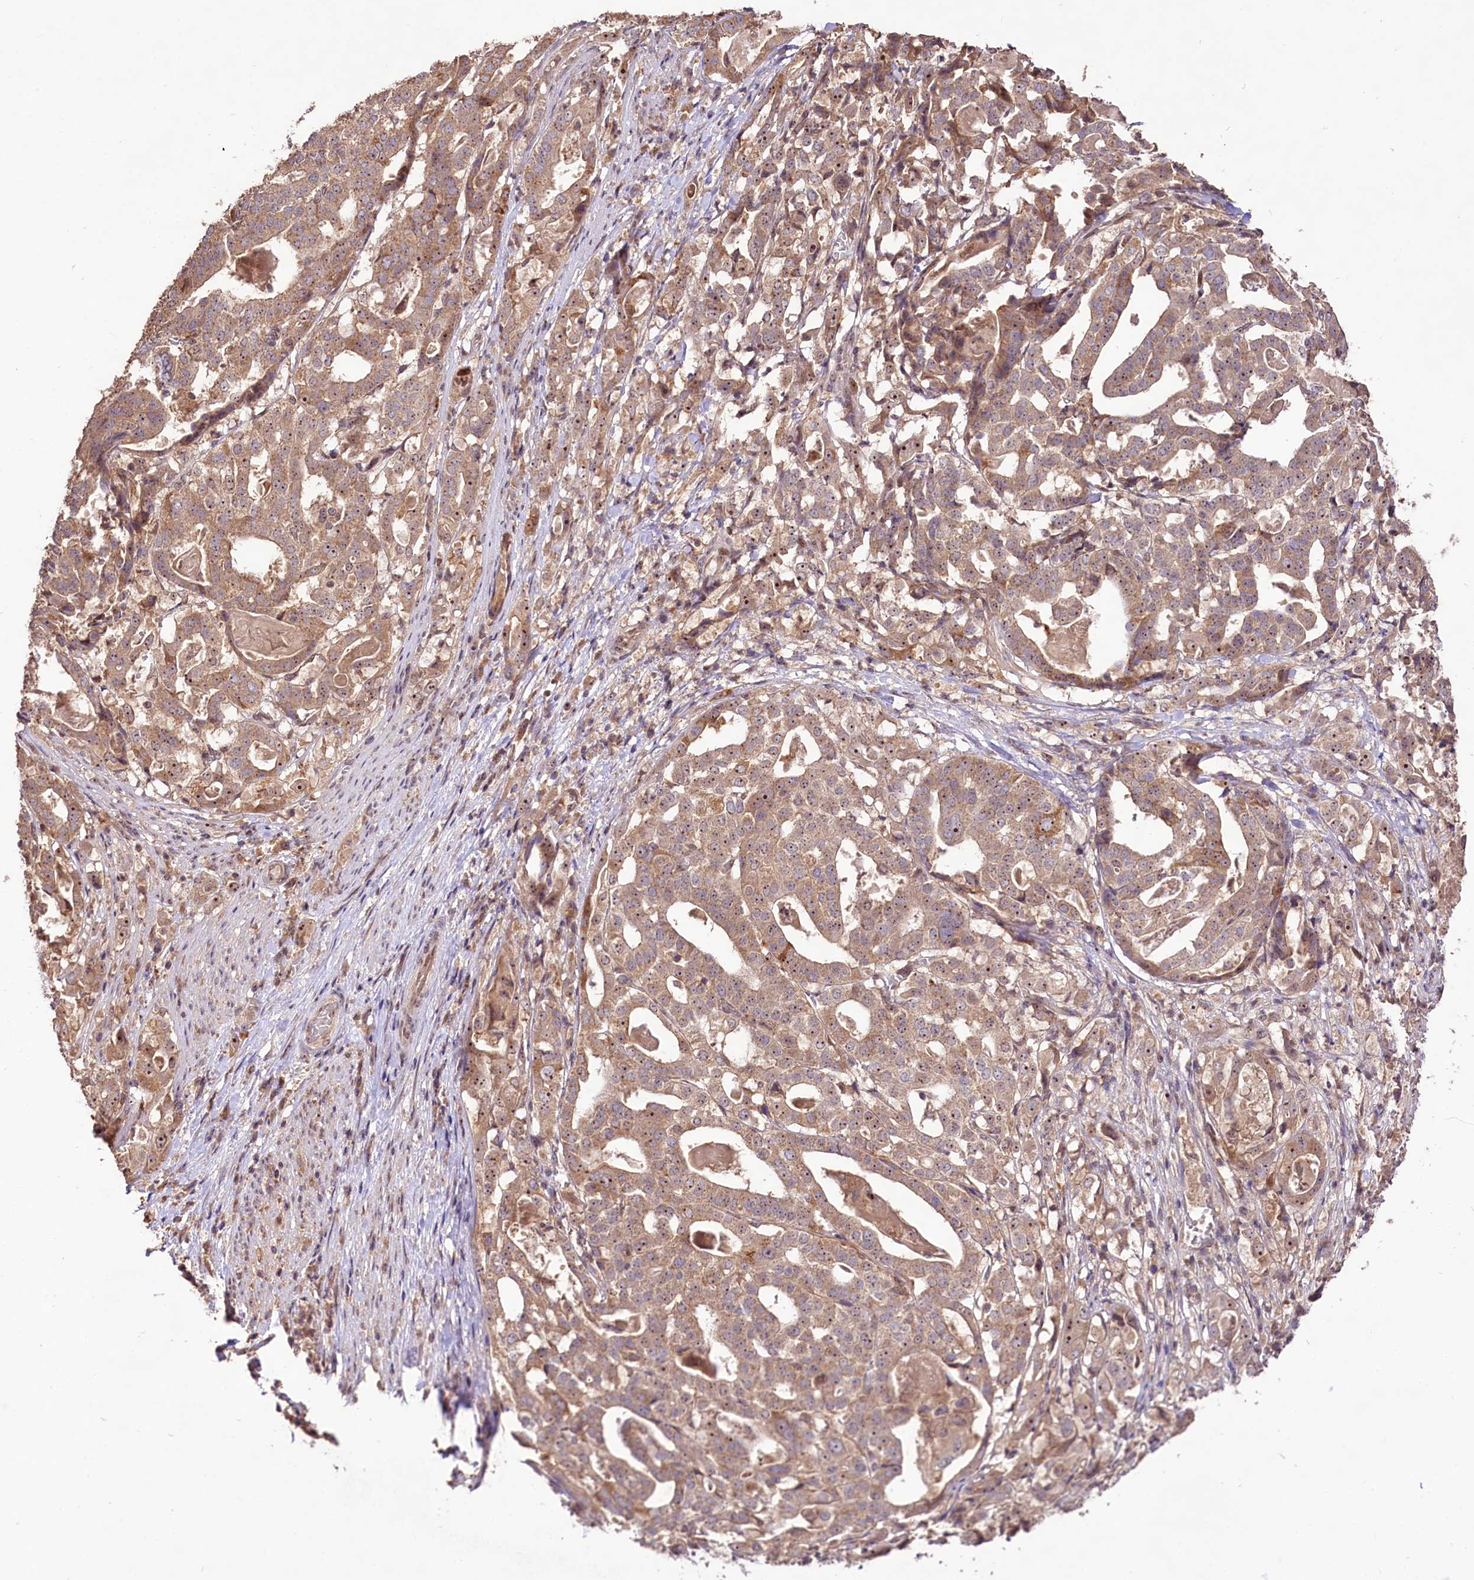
{"staining": {"intensity": "moderate", "quantity": ">75%", "location": "cytoplasmic/membranous,nuclear"}, "tissue": "stomach cancer", "cell_type": "Tumor cells", "image_type": "cancer", "snomed": [{"axis": "morphology", "description": "Adenocarcinoma, NOS"}, {"axis": "topography", "description": "Stomach"}], "caption": "Tumor cells demonstrate moderate cytoplasmic/membranous and nuclear staining in about >75% of cells in stomach adenocarcinoma.", "gene": "RRP8", "patient": {"sex": "male", "age": 48}}